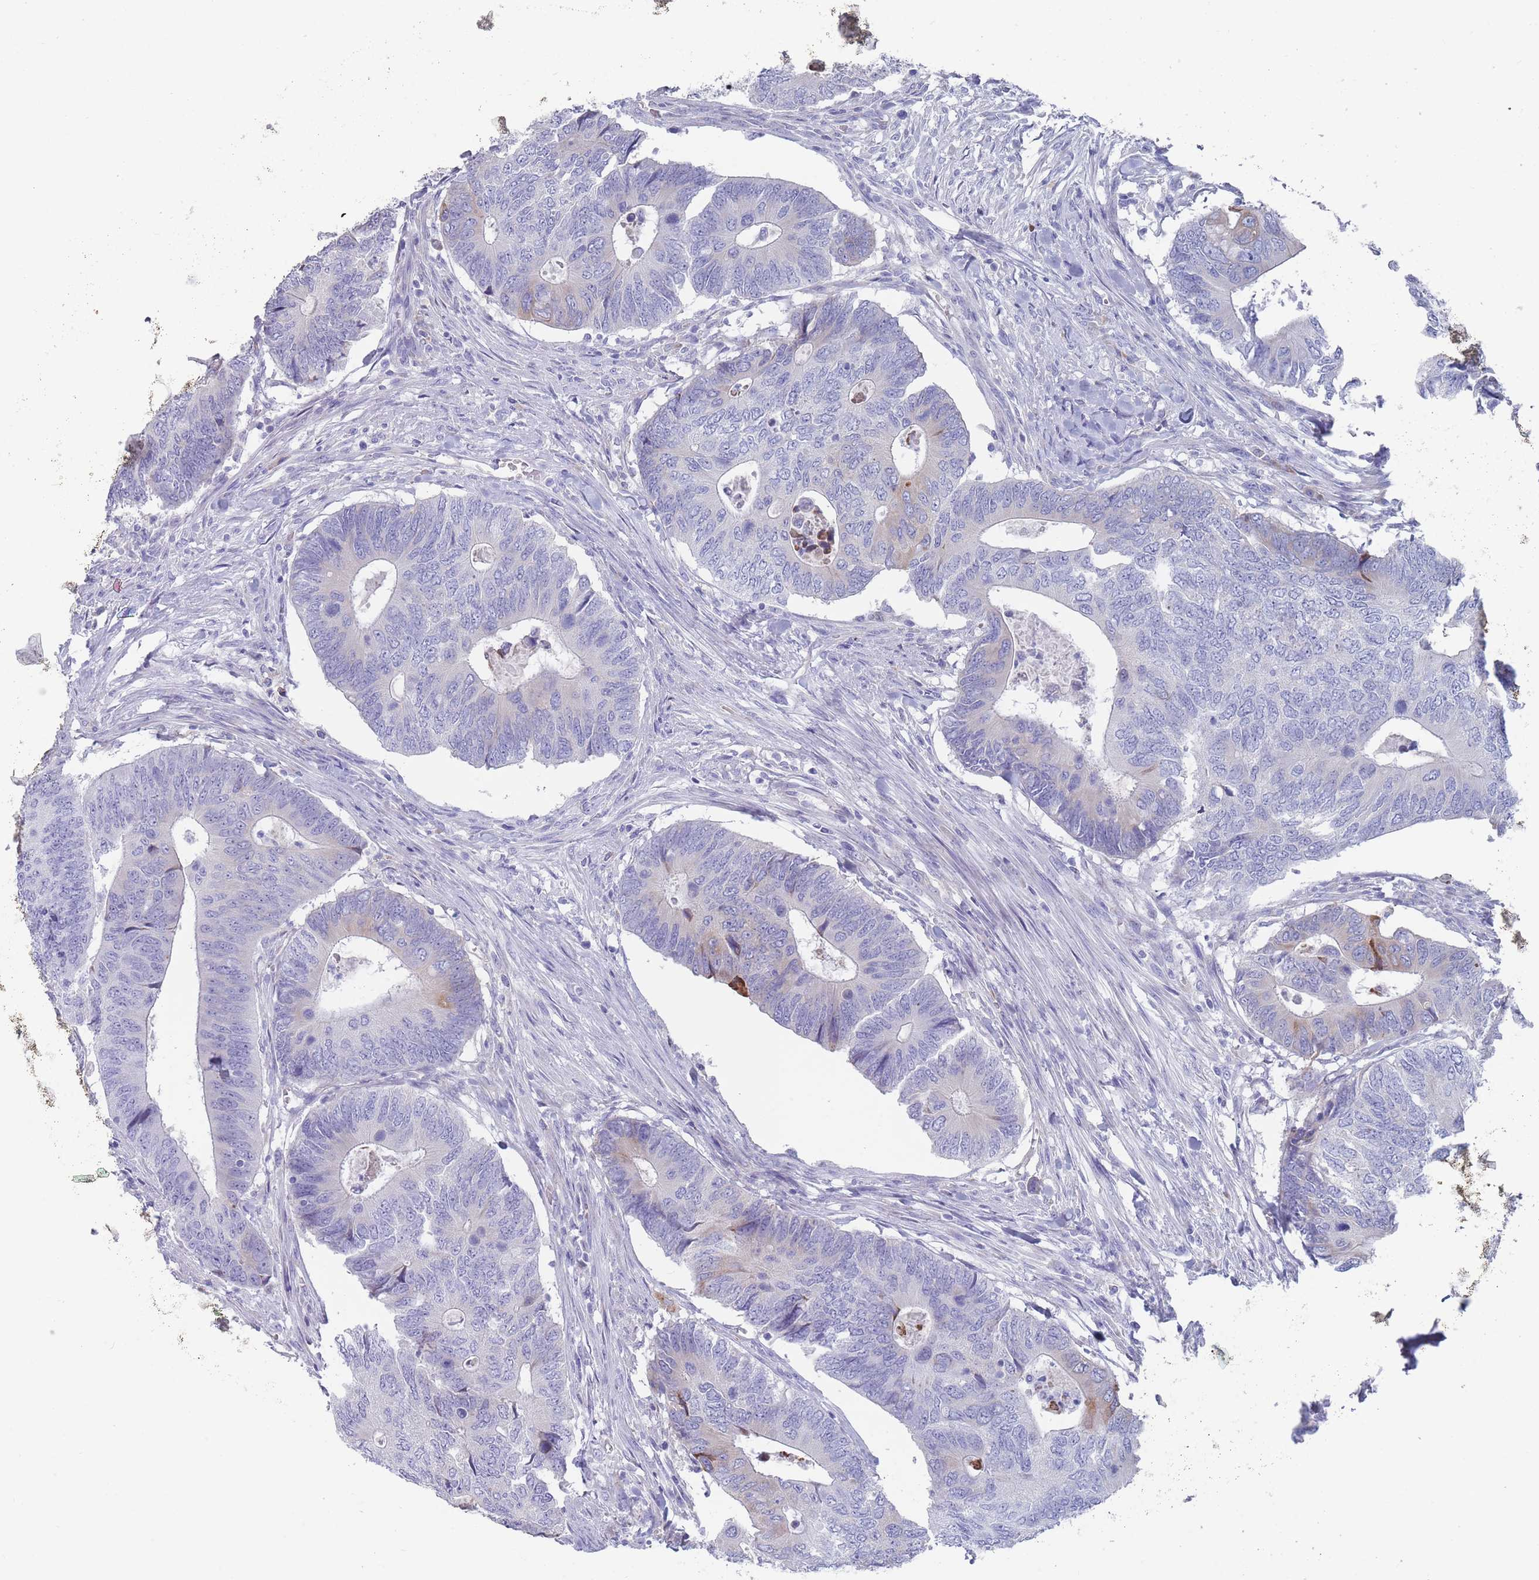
{"staining": {"intensity": "moderate", "quantity": "<25%", "location": "cytoplasmic/membranous"}, "tissue": "colorectal cancer", "cell_type": "Tumor cells", "image_type": "cancer", "snomed": [{"axis": "morphology", "description": "Adenocarcinoma, NOS"}, {"axis": "topography", "description": "Colon"}], "caption": "A high-resolution photomicrograph shows immunohistochemistry staining of colorectal cancer (adenocarcinoma), which demonstrates moderate cytoplasmic/membranous expression in about <25% of tumor cells.", "gene": "ST8SIA5", "patient": {"sex": "male", "age": 87}}